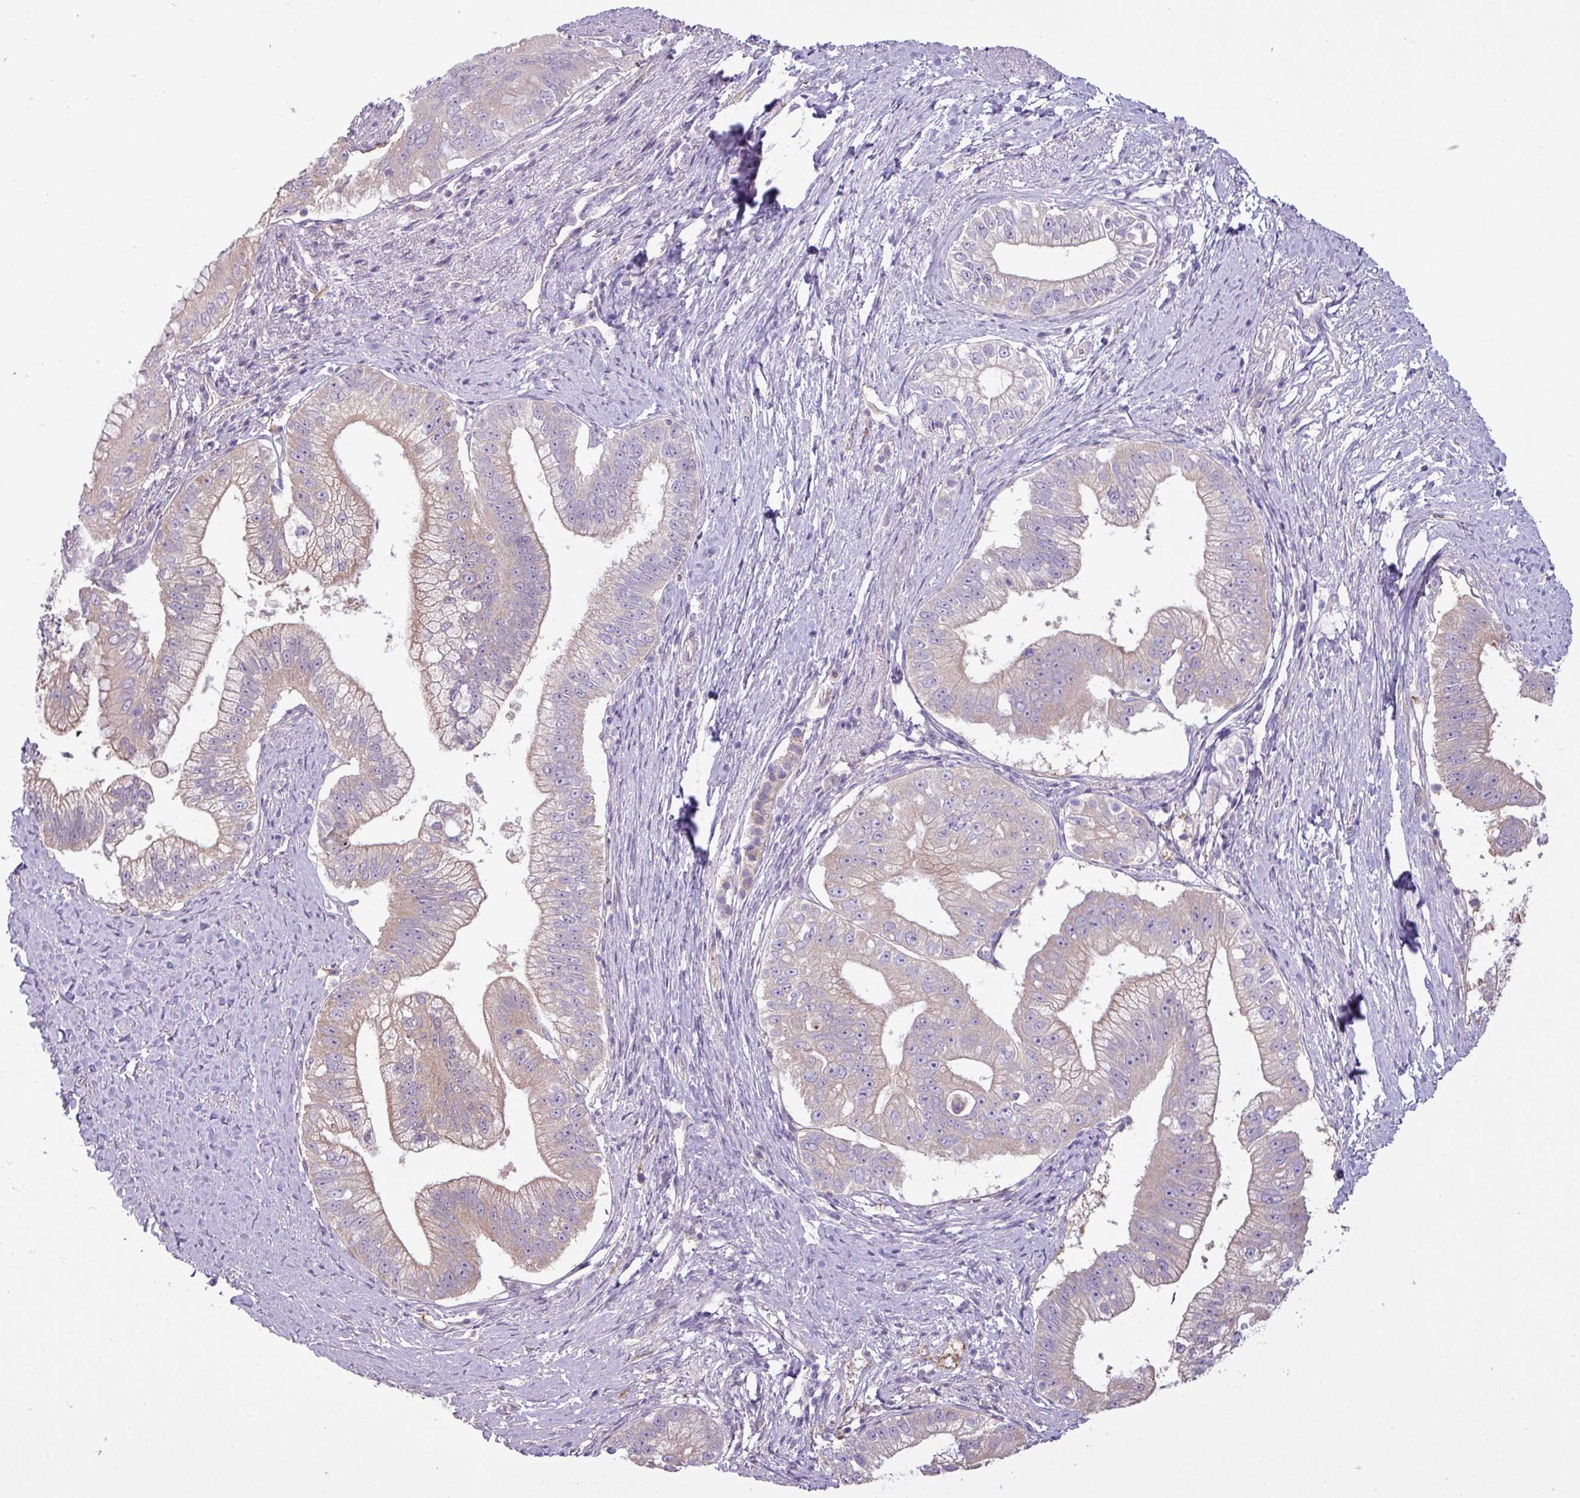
{"staining": {"intensity": "weak", "quantity": "25%-75%", "location": "cytoplasmic/membranous"}, "tissue": "pancreatic cancer", "cell_type": "Tumor cells", "image_type": "cancer", "snomed": [{"axis": "morphology", "description": "Adenocarcinoma, NOS"}, {"axis": "topography", "description": "Pancreas"}], "caption": "The micrograph demonstrates immunohistochemical staining of adenocarcinoma (pancreatic). There is weak cytoplasmic/membranous positivity is seen in about 25%-75% of tumor cells. (DAB IHC, brown staining for protein, blue staining for nuclei).", "gene": "CAMK2B", "patient": {"sex": "male", "age": 70}}